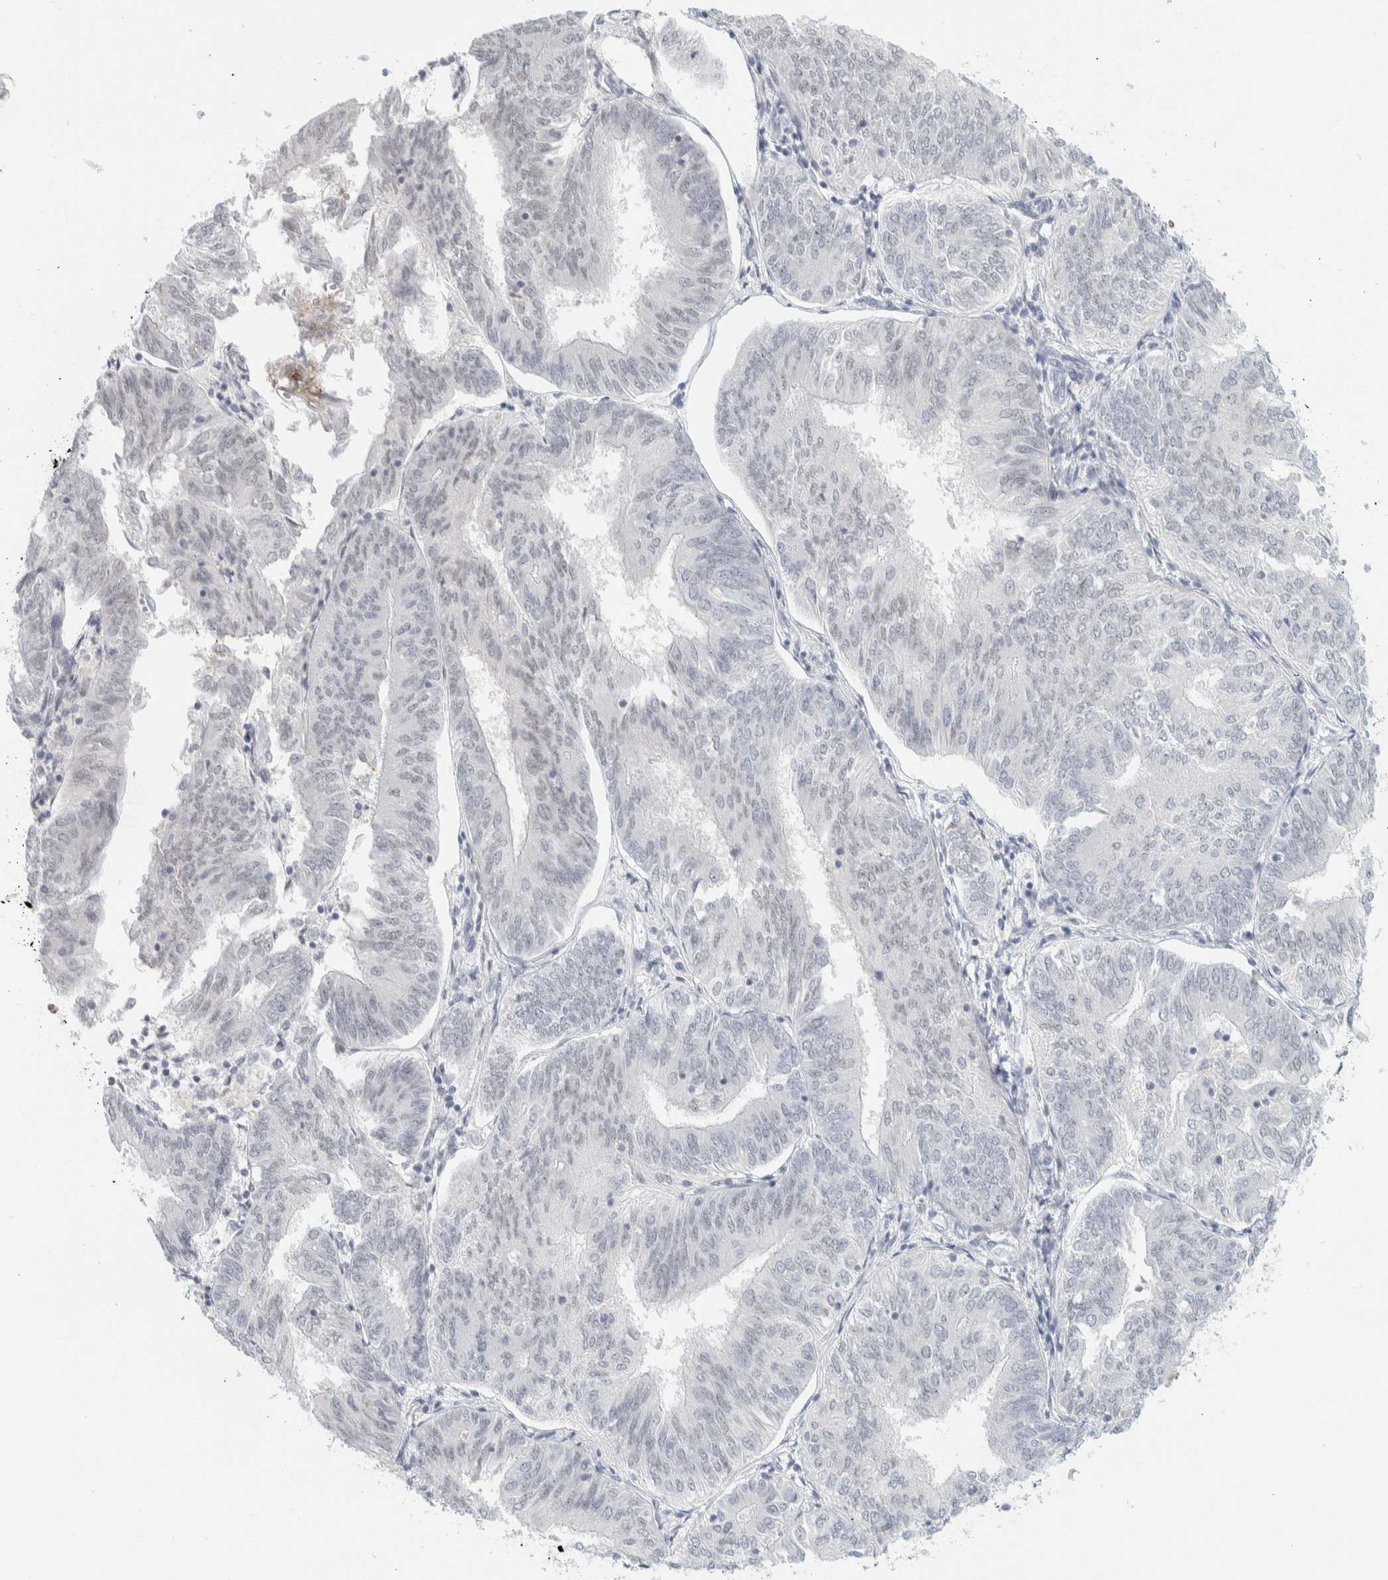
{"staining": {"intensity": "negative", "quantity": "none", "location": "none"}, "tissue": "endometrial cancer", "cell_type": "Tumor cells", "image_type": "cancer", "snomed": [{"axis": "morphology", "description": "Adenocarcinoma, NOS"}, {"axis": "topography", "description": "Endometrium"}], "caption": "Protein analysis of adenocarcinoma (endometrial) shows no significant staining in tumor cells.", "gene": "CDH17", "patient": {"sex": "female", "age": 58}}